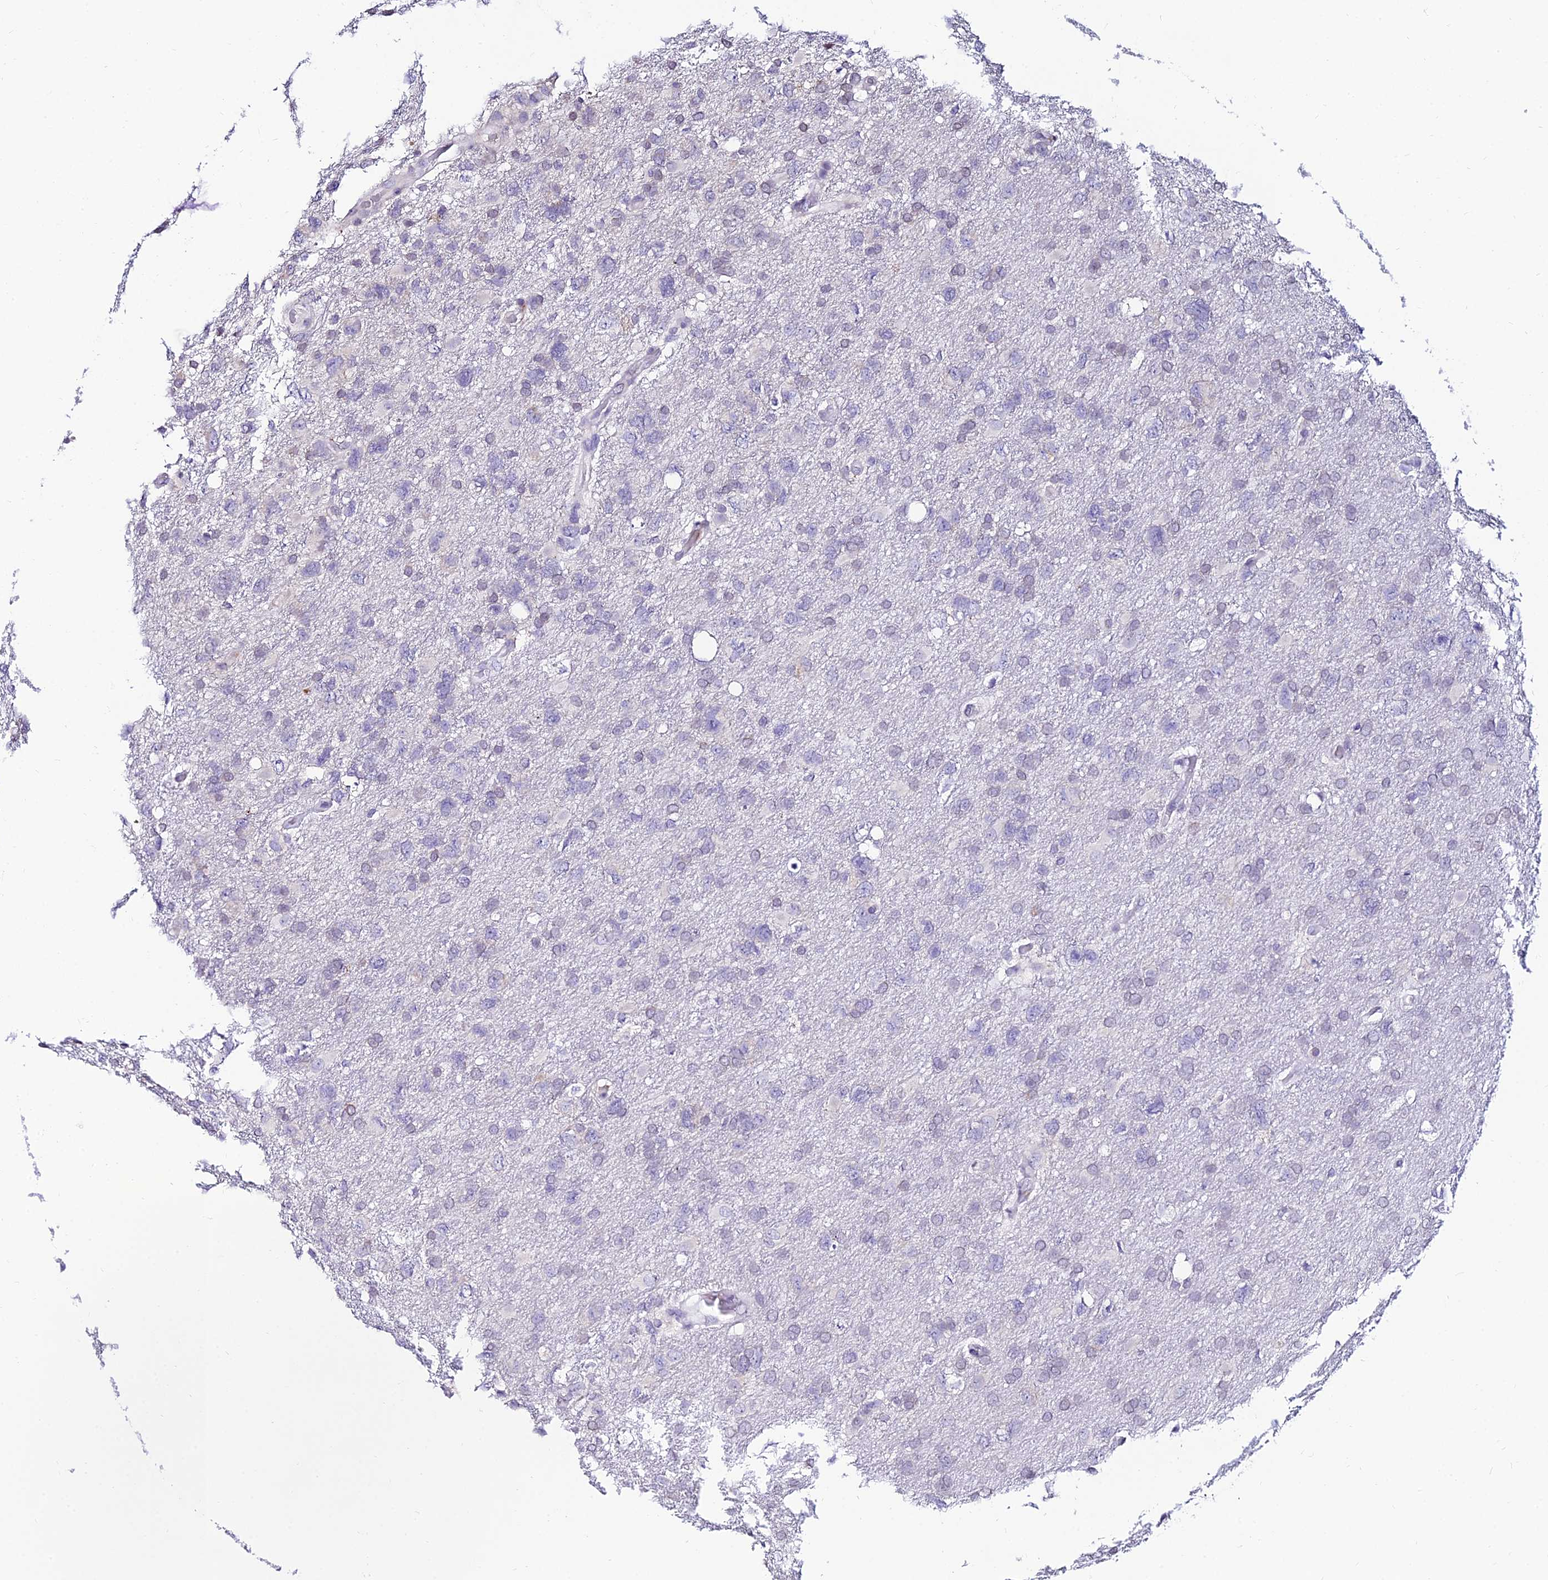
{"staining": {"intensity": "weak", "quantity": "<25%", "location": "cytoplasmic/membranous"}, "tissue": "glioma", "cell_type": "Tumor cells", "image_type": "cancer", "snomed": [{"axis": "morphology", "description": "Glioma, malignant, High grade"}, {"axis": "topography", "description": "Brain"}], "caption": "This is a micrograph of IHC staining of glioma, which shows no positivity in tumor cells.", "gene": "CDNF", "patient": {"sex": "male", "age": 61}}